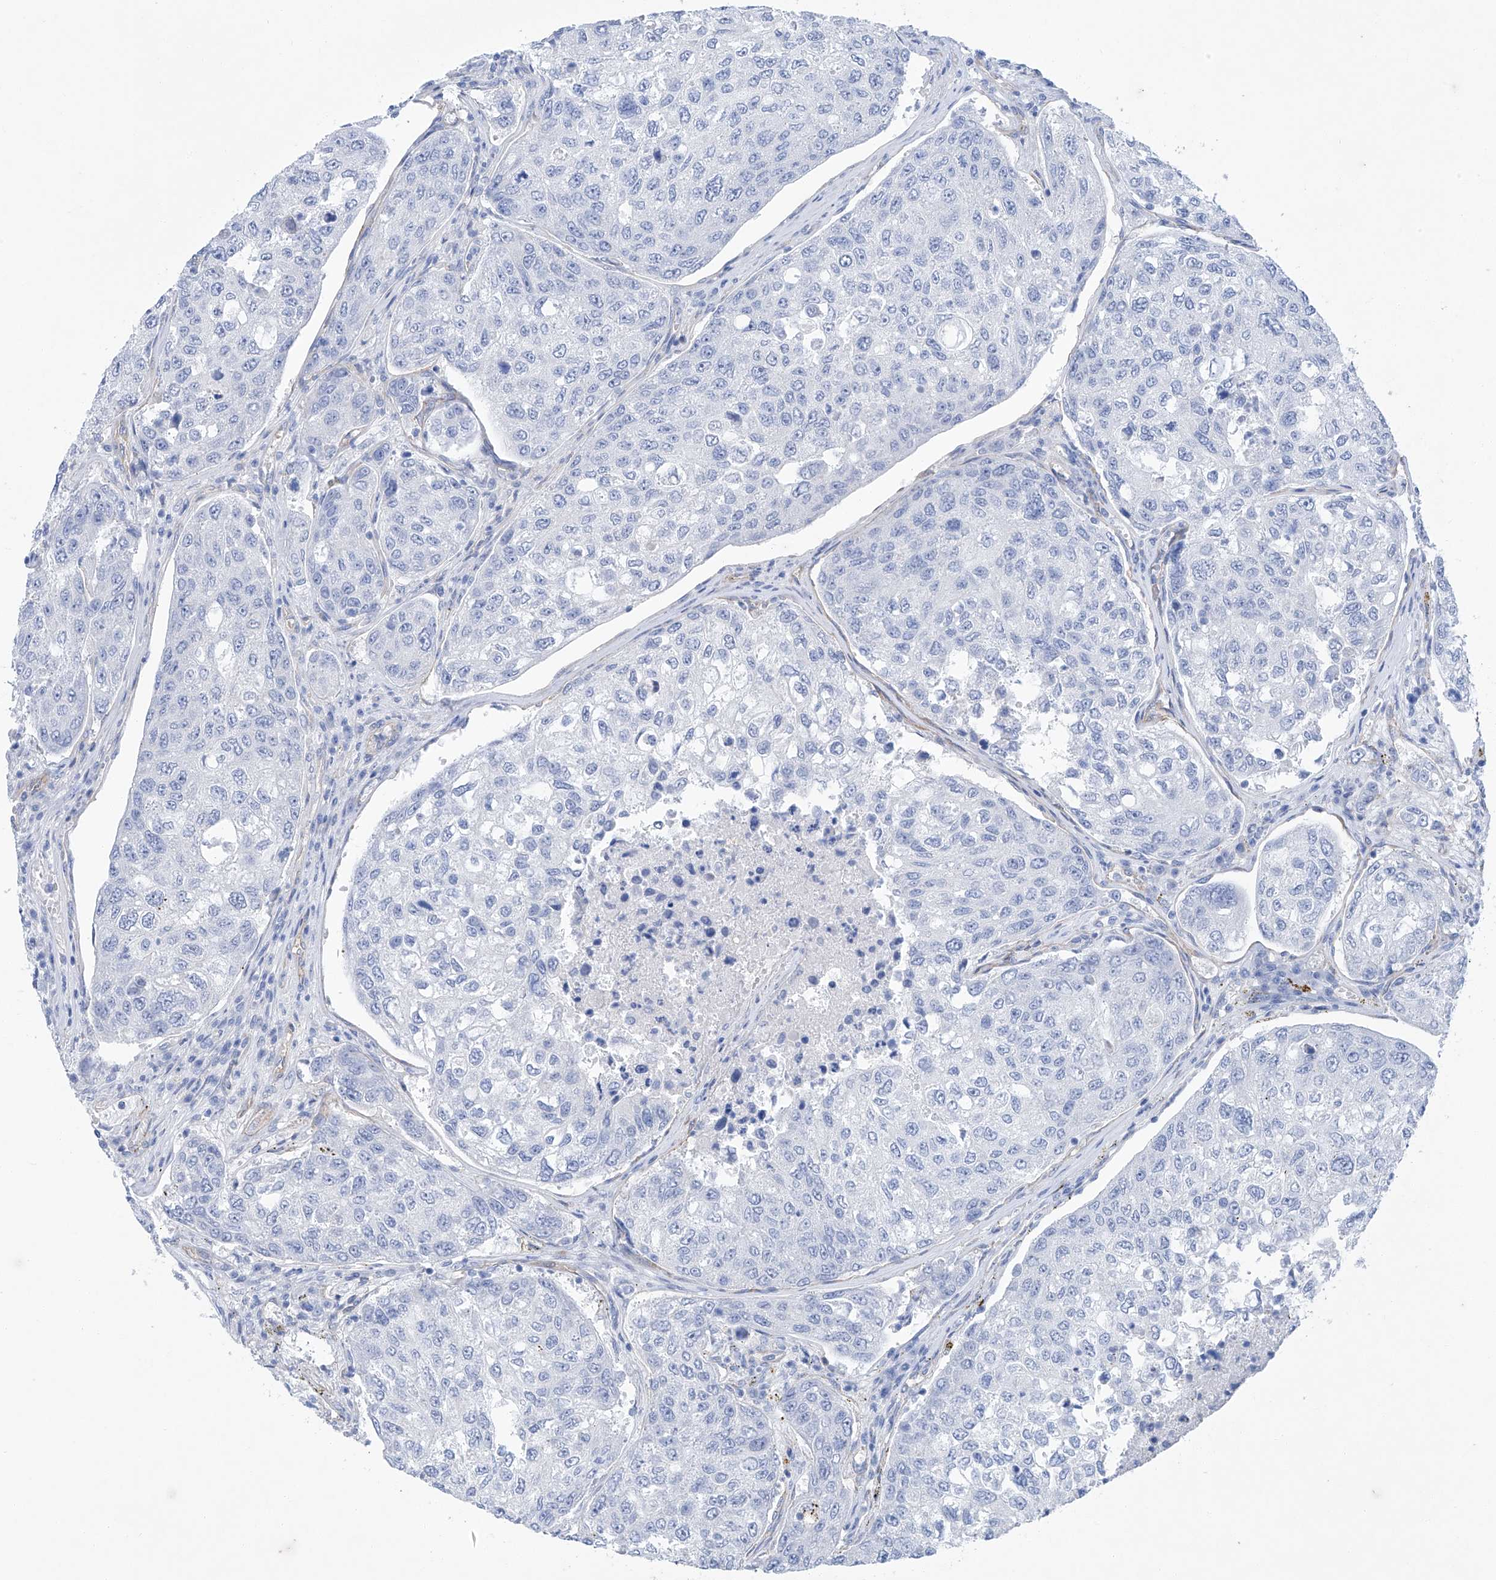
{"staining": {"intensity": "negative", "quantity": "none", "location": "none"}, "tissue": "urothelial cancer", "cell_type": "Tumor cells", "image_type": "cancer", "snomed": [{"axis": "morphology", "description": "Urothelial carcinoma, High grade"}, {"axis": "topography", "description": "Lymph node"}, {"axis": "topography", "description": "Urinary bladder"}], "caption": "This is a image of immunohistochemistry staining of urothelial cancer, which shows no staining in tumor cells.", "gene": "MAGI1", "patient": {"sex": "male", "age": 51}}